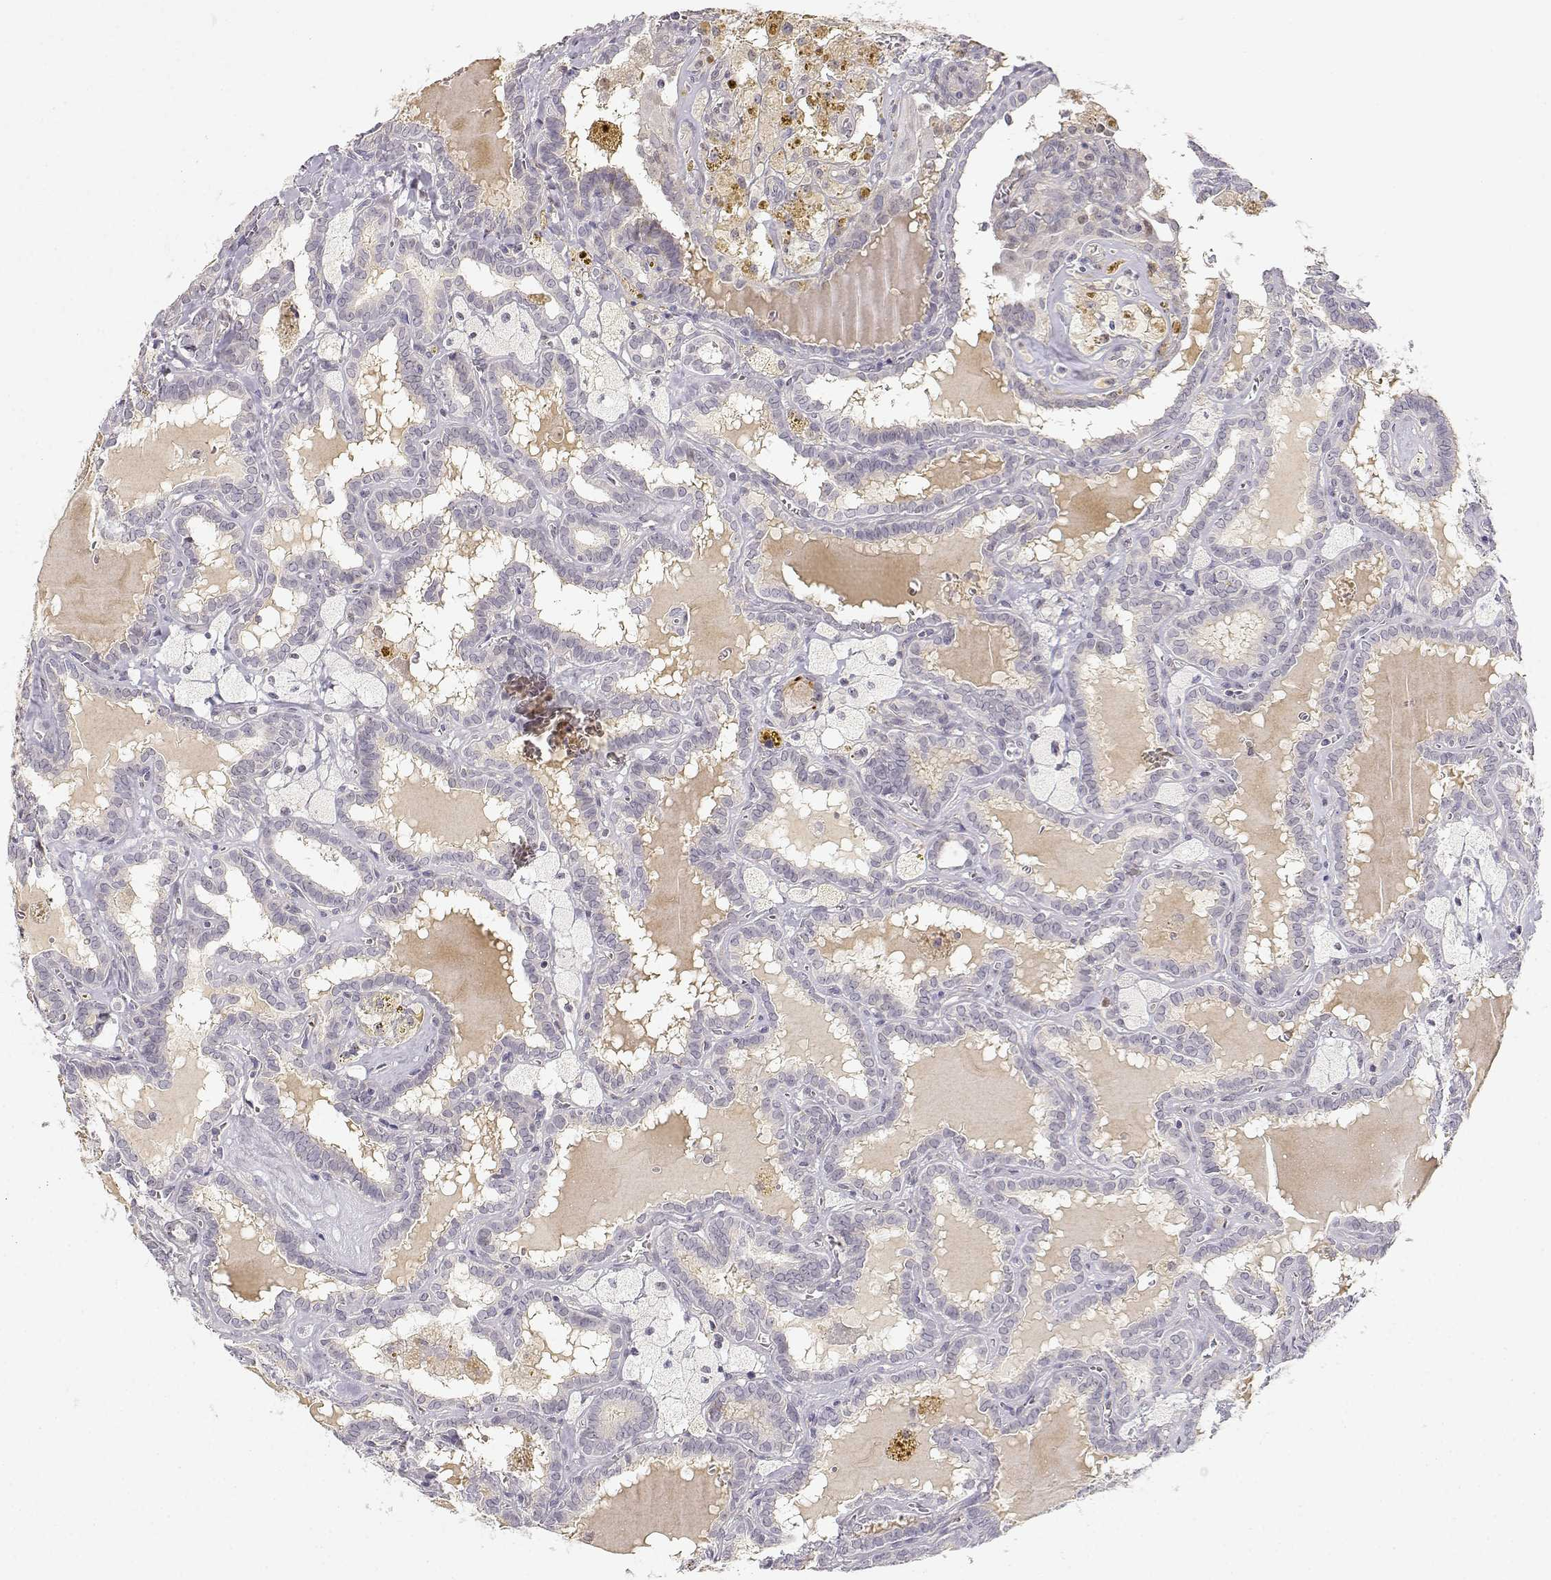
{"staining": {"intensity": "negative", "quantity": "none", "location": "none"}, "tissue": "thyroid cancer", "cell_type": "Tumor cells", "image_type": "cancer", "snomed": [{"axis": "morphology", "description": "Papillary adenocarcinoma, NOS"}, {"axis": "topography", "description": "Thyroid gland"}], "caption": "A micrograph of papillary adenocarcinoma (thyroid) stained for a protein displays no brown staining in tumor cells.", "gene": "EAF2", "patient": {"sex": "female", "age": 39}}